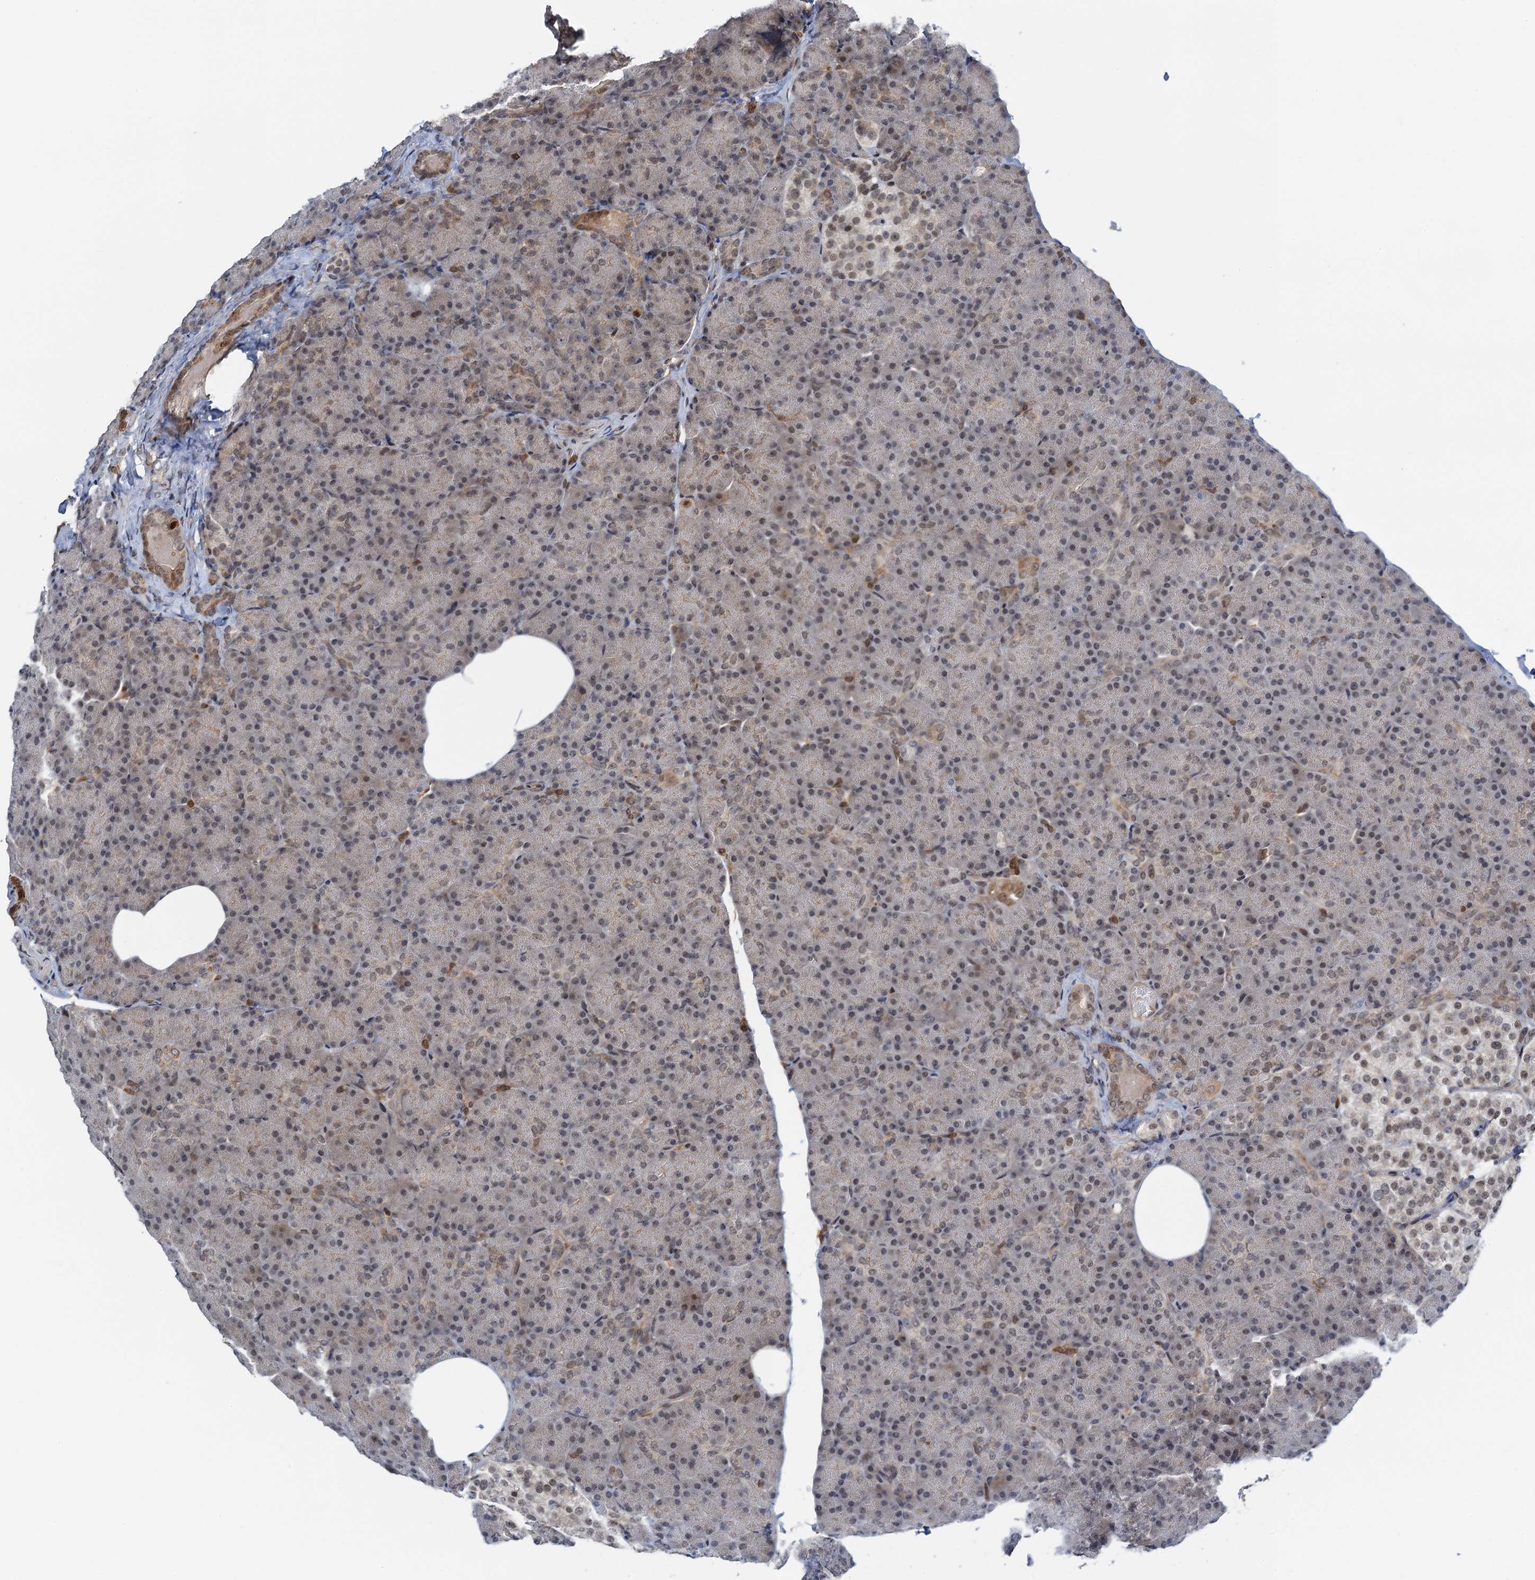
{"staining": {"intensity": "moderate", "quantity": "<25%", "location": "cytoplasmic/membranous,nuclear"}, "tissue": "pancreas", "cell_type": "Exocrine glandular cells", "image_type": "normal", "snomed": [{"axis": "morphology", "description": "Normal tissue, NOS"}, {"axis": "topography", "description": "Pancreas"}], "caption": "Protein analysis of normal pancreas reveals moderate cytoplasmic/membranous,nuclear staining in approximately <25% of exocrine glandular cells.", "gene": "ZNF609", "patient": {"sex": "female", "age": 43}}